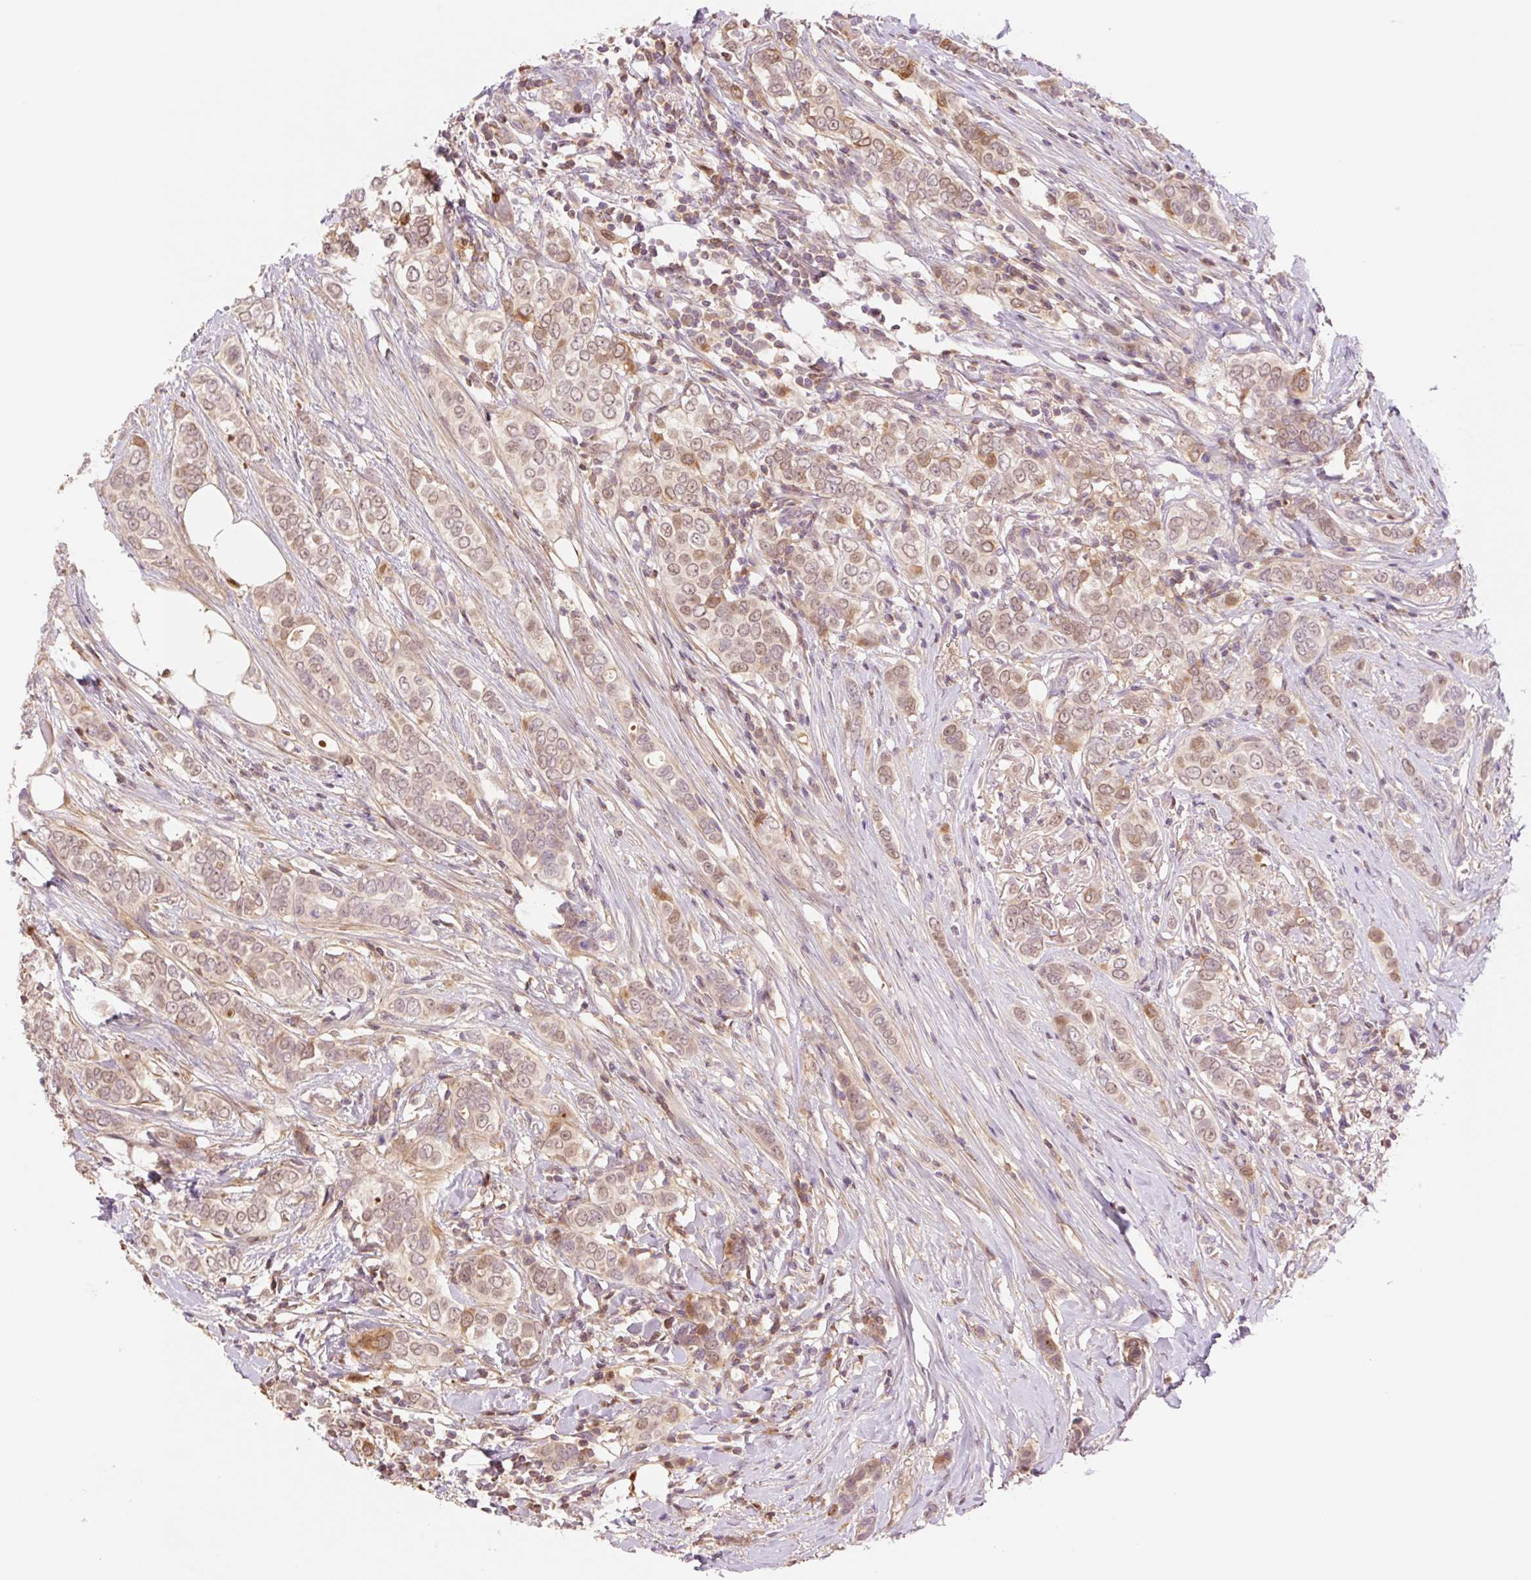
{"staining": {"intensity": "weak", "quantity": ">75%", "location": "cytoplasmic/membranous,nuclear"}, "tissue": "breast cancer", "cell_type": "Tumor cells", "image_type": "cancer", "snomed": [{"axis": "morphology", "description": "Lobular carcinoma"}, {"axis": "topography", "description": "Breast"}], "caption": "Lobular carcinoma (breast) stained with DAB (3,3'-diaminobenzidine) immunohistochemistry demonstrates low levels of weak cytoplasmic/membranous and nuclear staining in approximately >75% of tumor cells.", "gene": "HEBP1", "patient": {"sex": "female", "age": 51}}